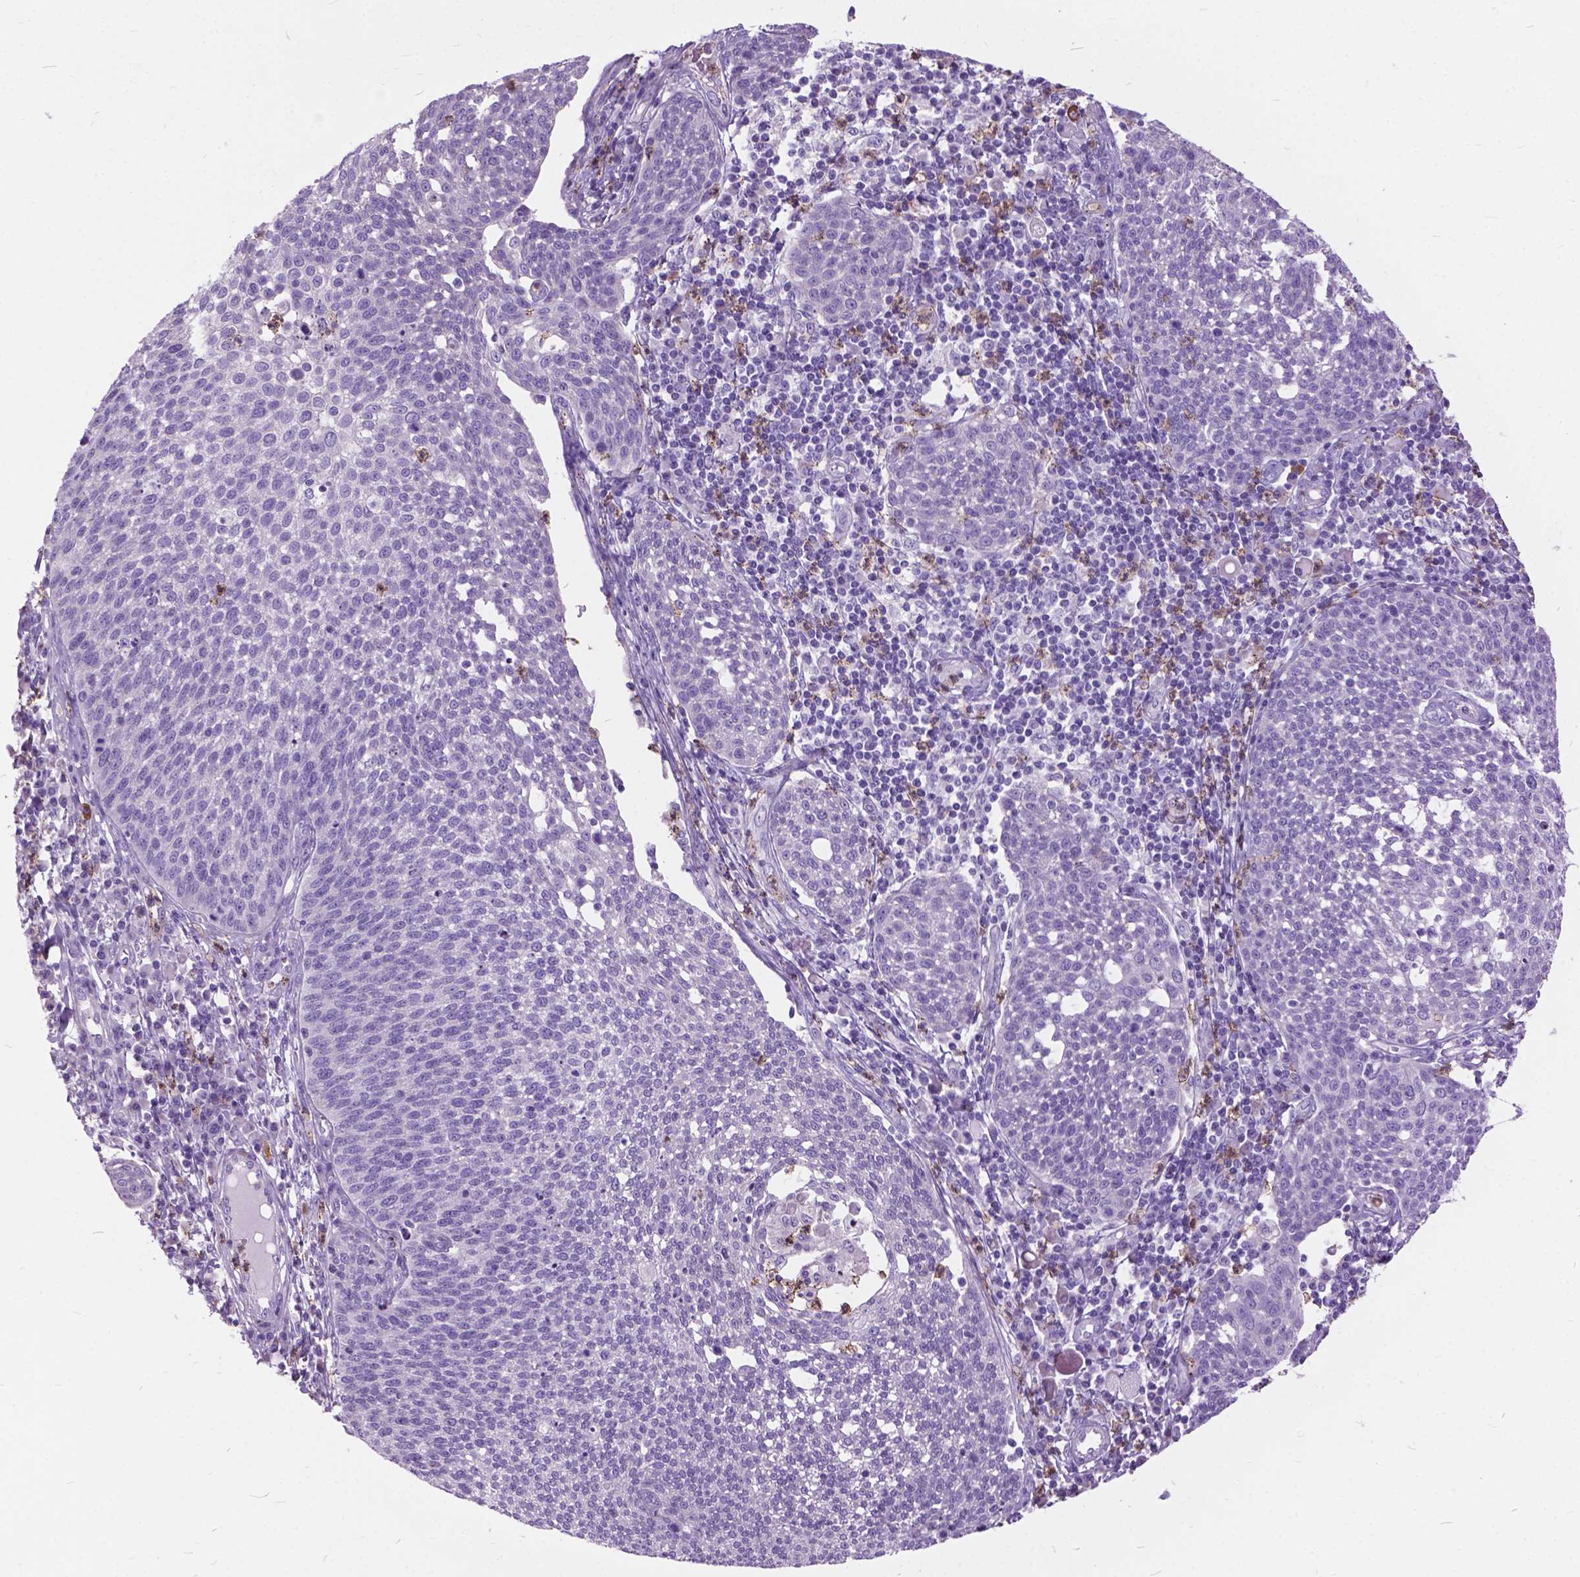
{"staining": {"intensity": "negative", "quantity": "none", "location": "none"}, "tissue": "cervical cancer", "cell_type": "Tumor cells", "image_type": "cancer", "snomed": [{"axis": "morphology", "description": "Squamous cell carcinoma, NOS"}, {"axis": "topography", "description": "Cervix"}], "caption": "This is an IHC photomicrograph of squamous cell carcinoma (cervical). There is no staining in tumor cells.", "gene": "PRR35", "patient": {"sex": "female", "age": 34}}